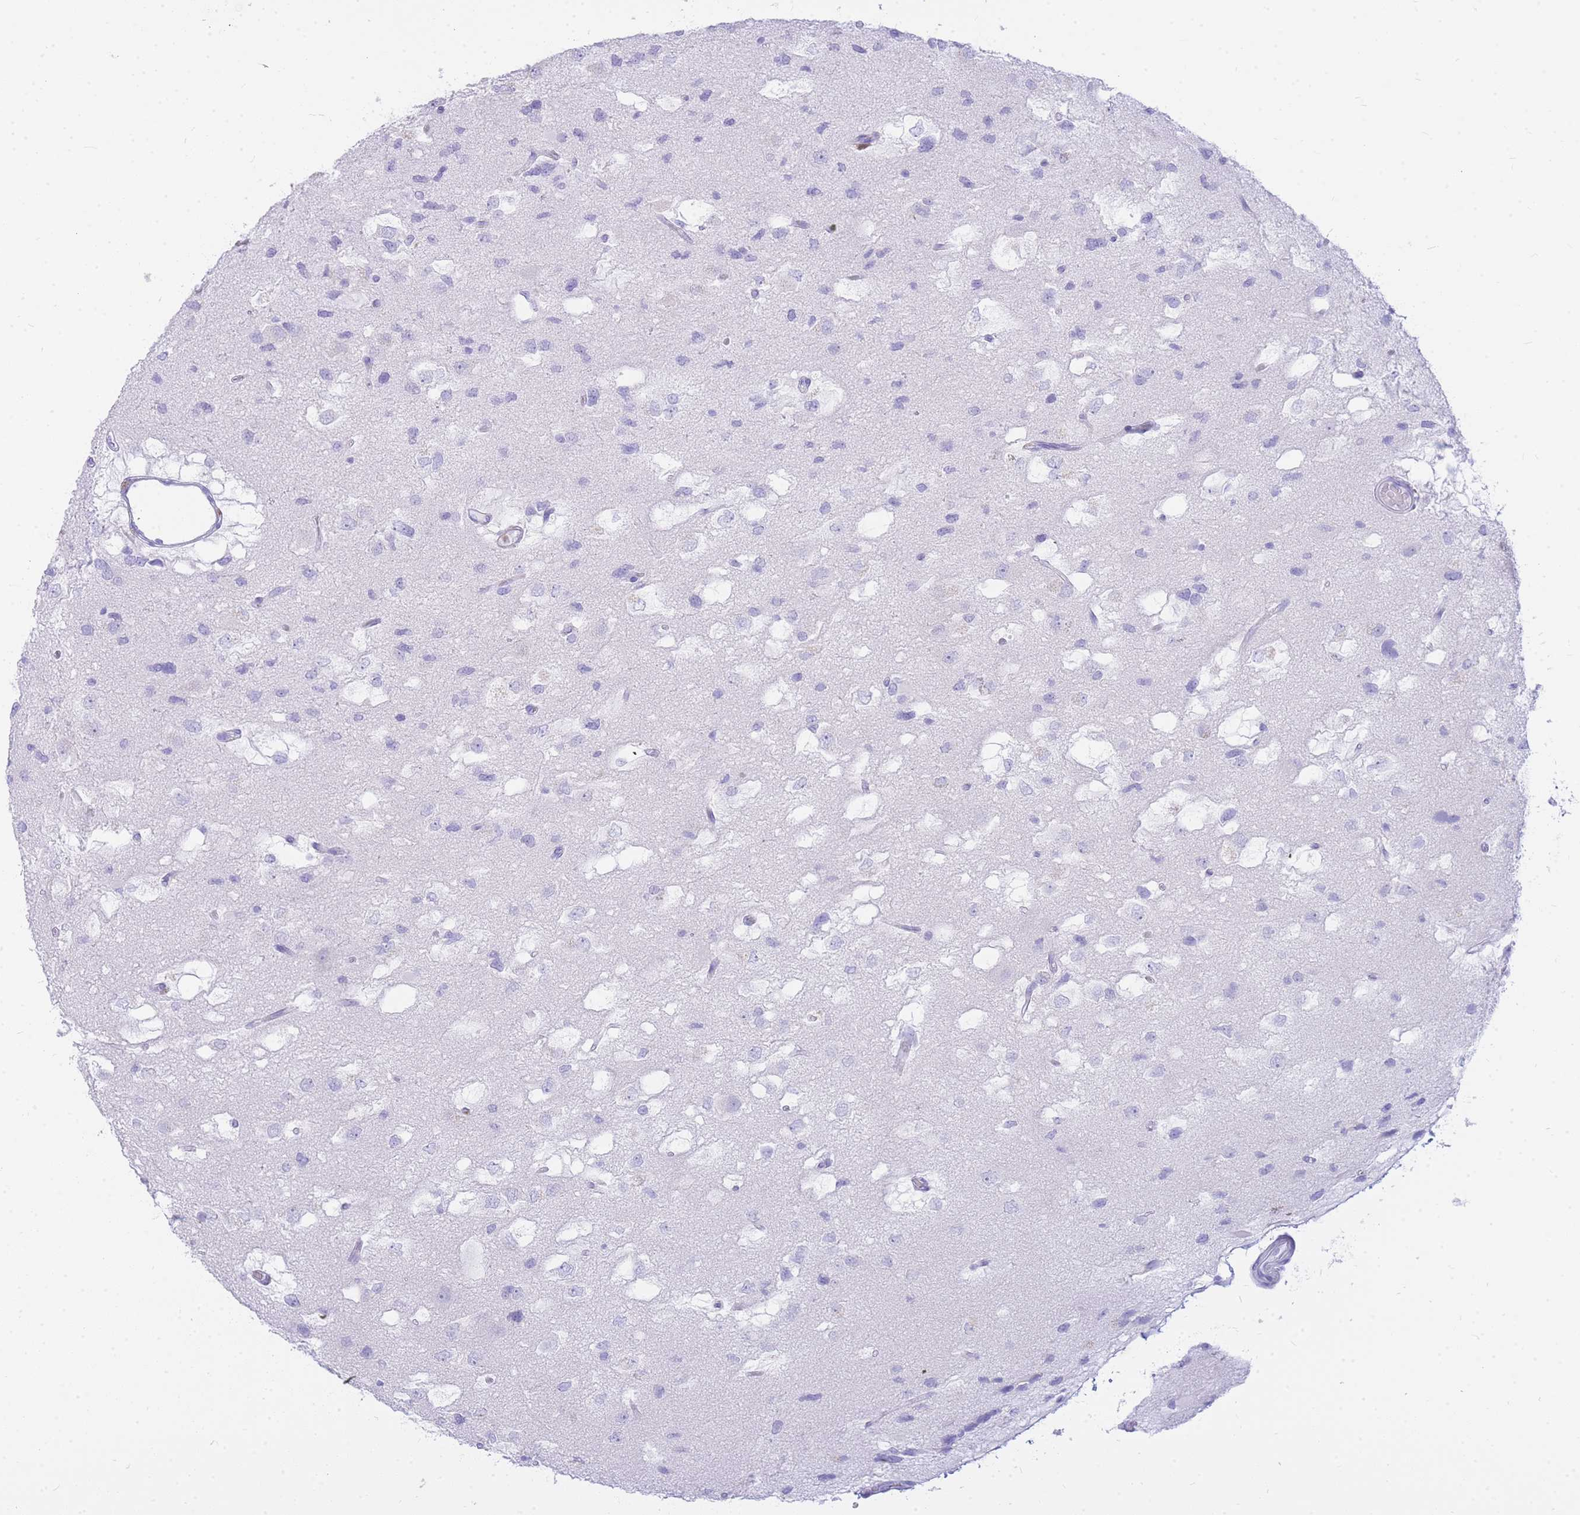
{"staining": {"intensity": "negative", "quantity": "none", "location": "none"}, "tissue": "glioma", "cell_type": "Tumor cells", "image_type": "cancer", "snomed": [{"axis": "morphology", "description": "Glioma, malignant, High grade"}, {"axis": "topography", "description": "Brain"}], "caption": "Immunohistochemistry photomicrograph of human glioma stained for a protein (brown), which displays no positivity in tumor cells.", "gene": "HERC1", "patient": {"sex": "male", "age": 53}}